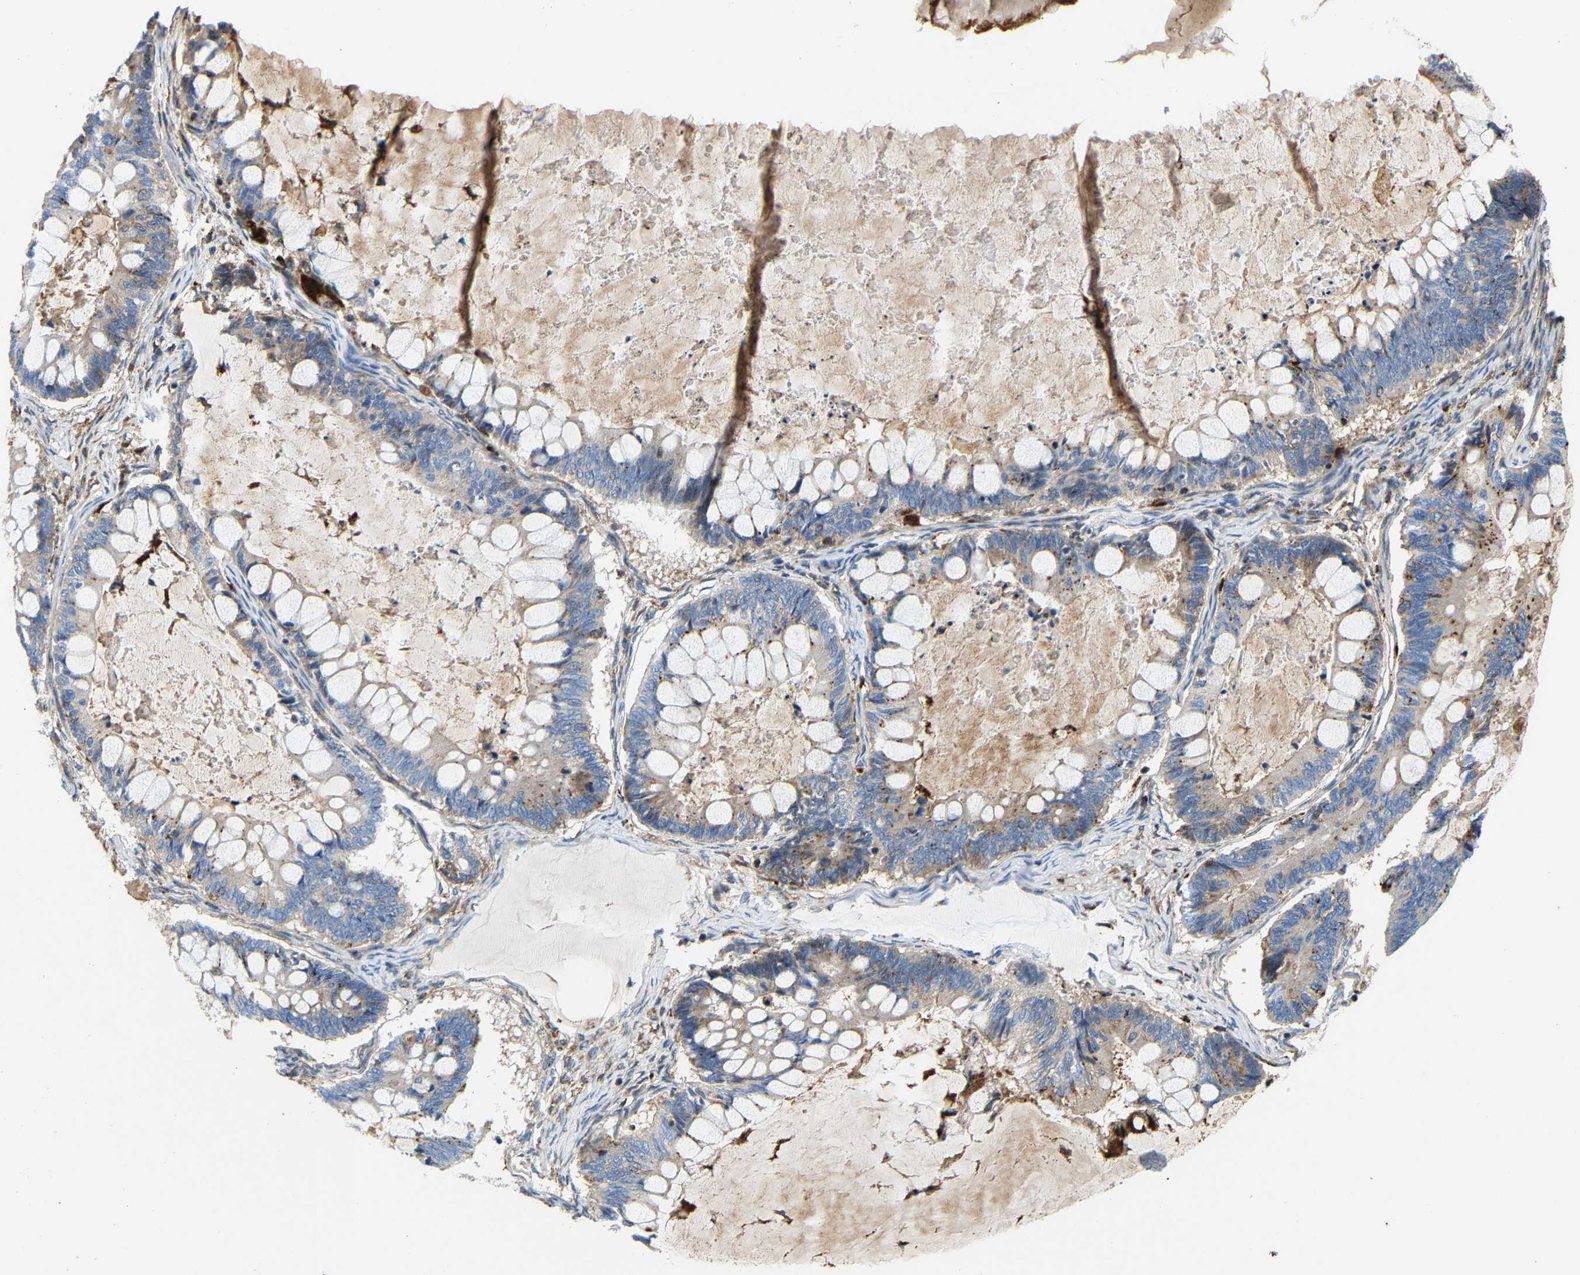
{"staining": {"intensity": "weak", "quantity": "<25%", "location": "cytoplasmic/membranous"}, "tissue": "ovarian cancer", "cell_type": "Tumor cells", "image_type": "cancer", "snomed": [{"axis": "morphology", "description": "Cystadenocarcinoma, mucinous, NOS"}, {"axis": "topography", "description": "Ovary"}], "caption": "A micrograph of human mucinous cystadenocarcinoma (ovarian) is negative for staining in tumor cells. (Brightfield microscopy of DAB (3,3'-diaminobenzidine) immunohistochemistry at high magnification).", "gene": "DPP7", "patient": {"sex": "female", "age": 61}}